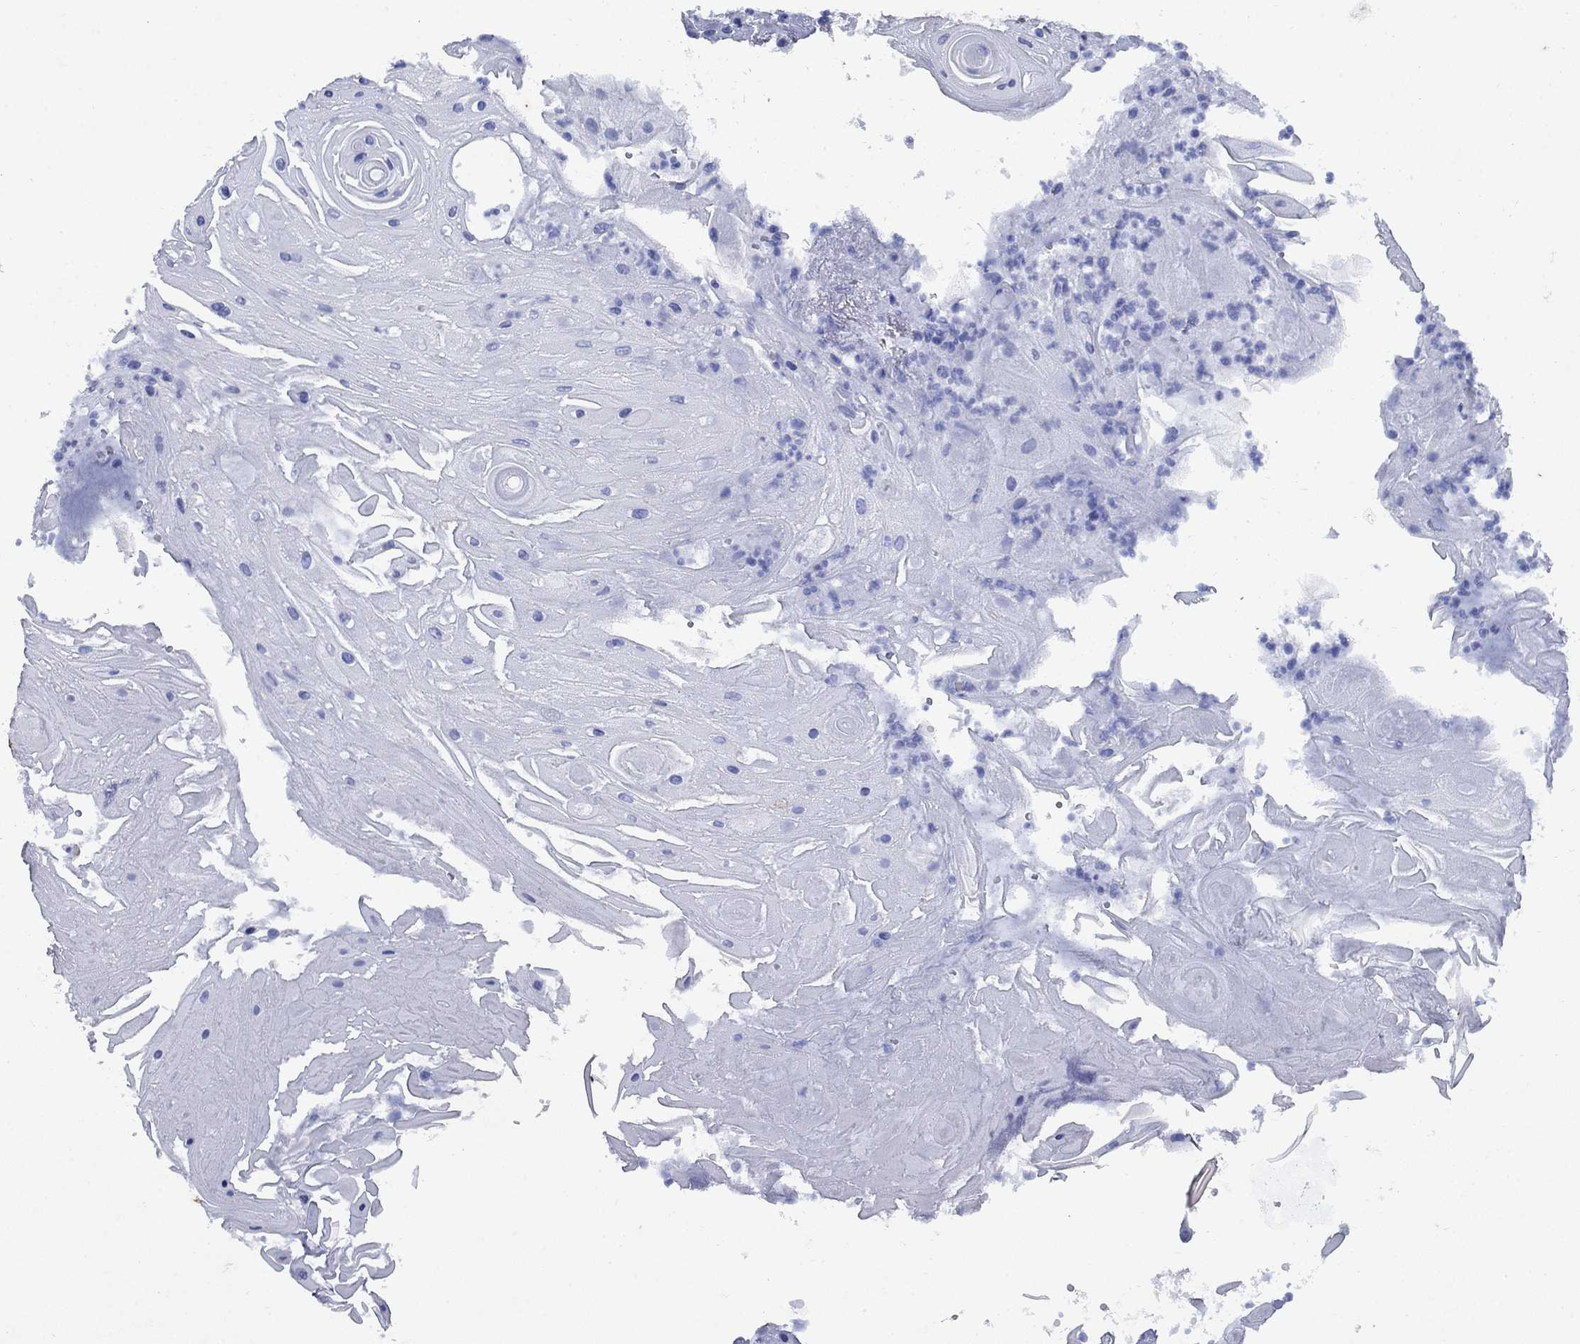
{"staining": {"intensity": "negative", "quantity": "none", "location": "none"}, "tissue": "skin cancer", "cell_type": "Tumor cells", "image_type": "cancer", "snomed": [{"axis": "morphology", "description": "Squamous cell carcinoma, NOS"}, {"axis": "topography", "description": "Skin"}], "caption": "An image of human skin squamous cell carcinoma is negative for staining in tumor cells.", "gene": "CD1A", "patient": {"sex": "male", "age": 62}}